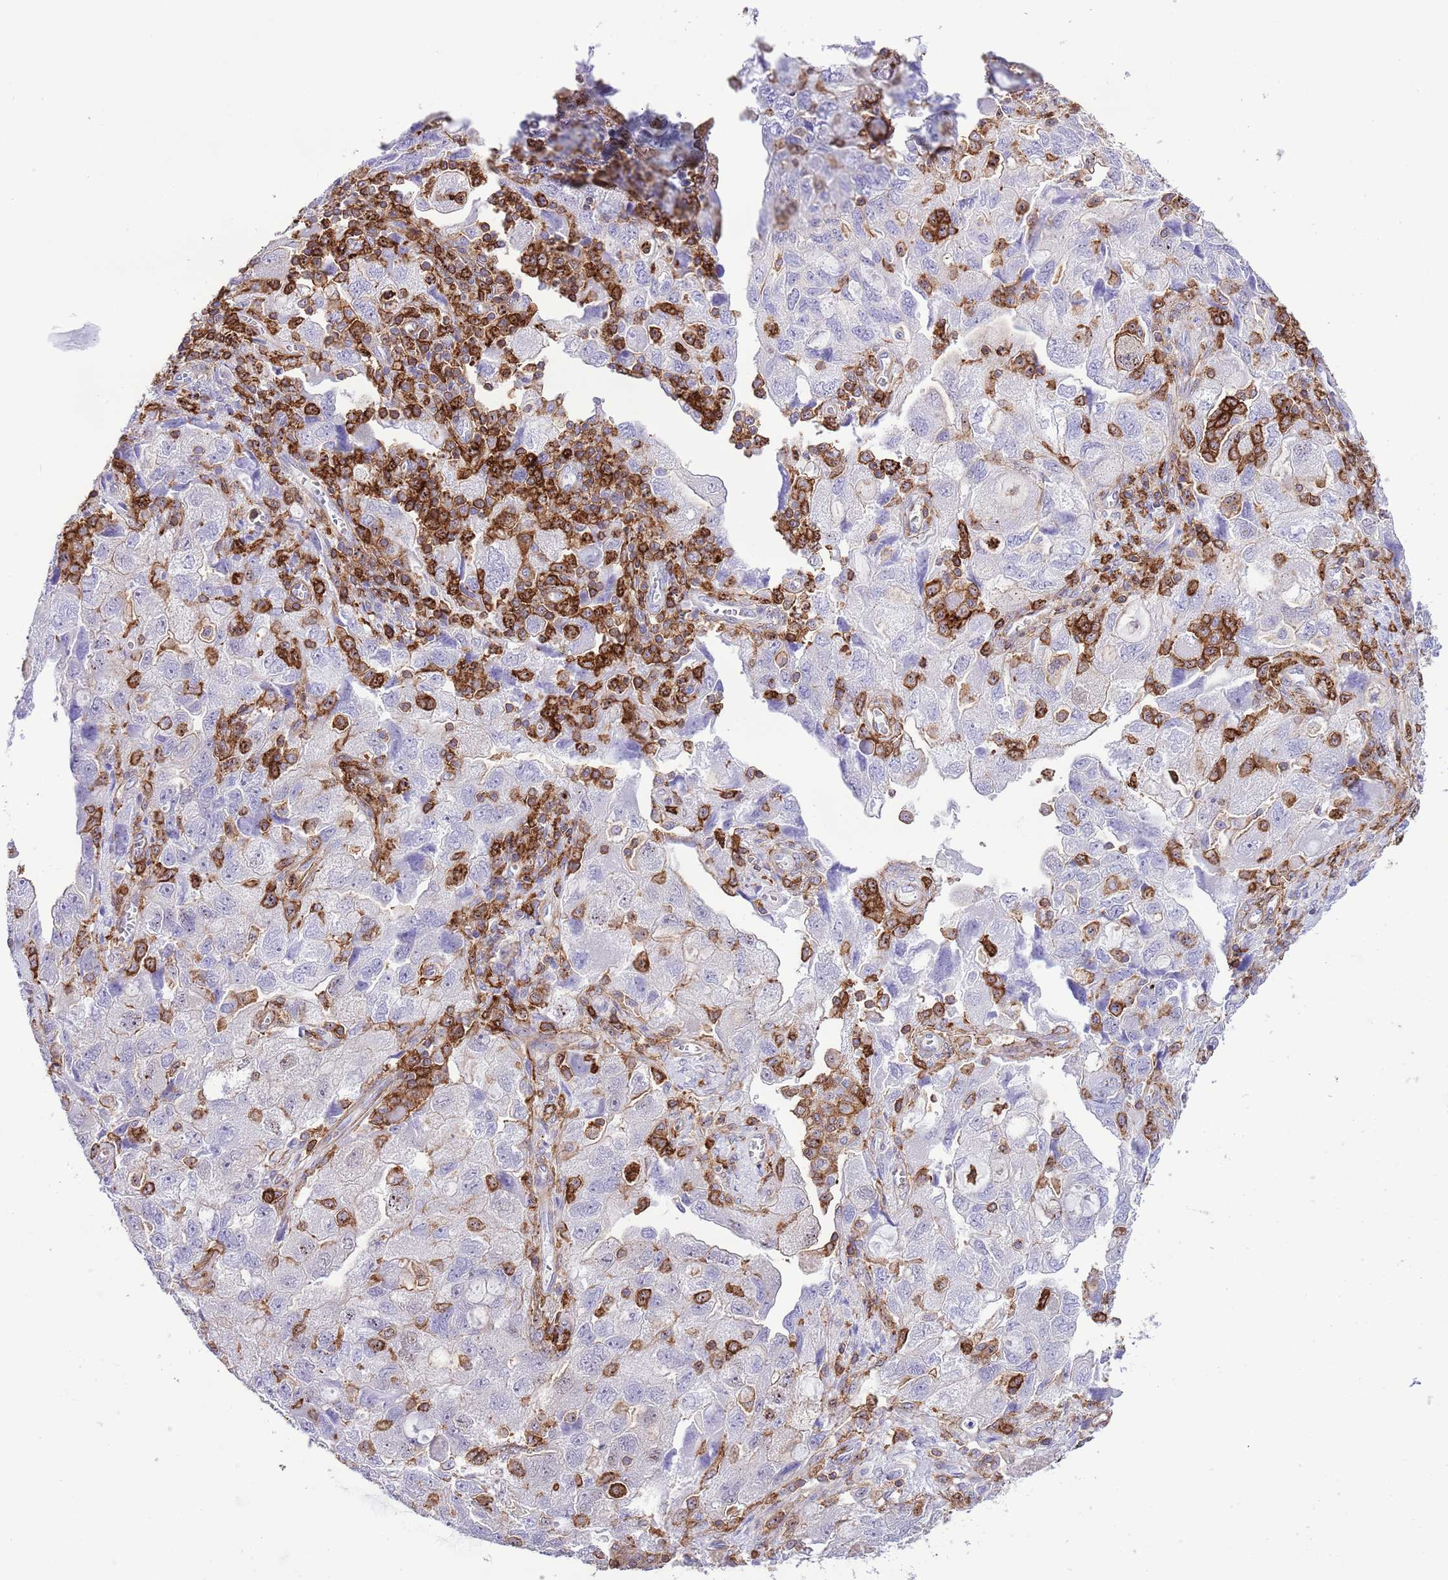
{"staining": {"intensity": "negative", "quantity": "none", "location": "none"}, "tissue": "ovarian cancer", "cell_type": "Tumor cells", "image_type": "cancer", "snomed": [{"axis": "morphology", "description": "Carcinoma, NOS"}, {"axis": "morphology", "description": "Cystadenocarcinoma, serous, NOS"}, {"axis": "topography", "description": "Ovary"}], "caption": "Immunohistochemistry (IHC) histopathology image of neoplastic tissue: ovarian serous cystadenocarcinoma stained with DAB displays no significant protein expression in tumor cells.", "gene": "EFHD2", "patient": {"sex": "female", "age": 69}}